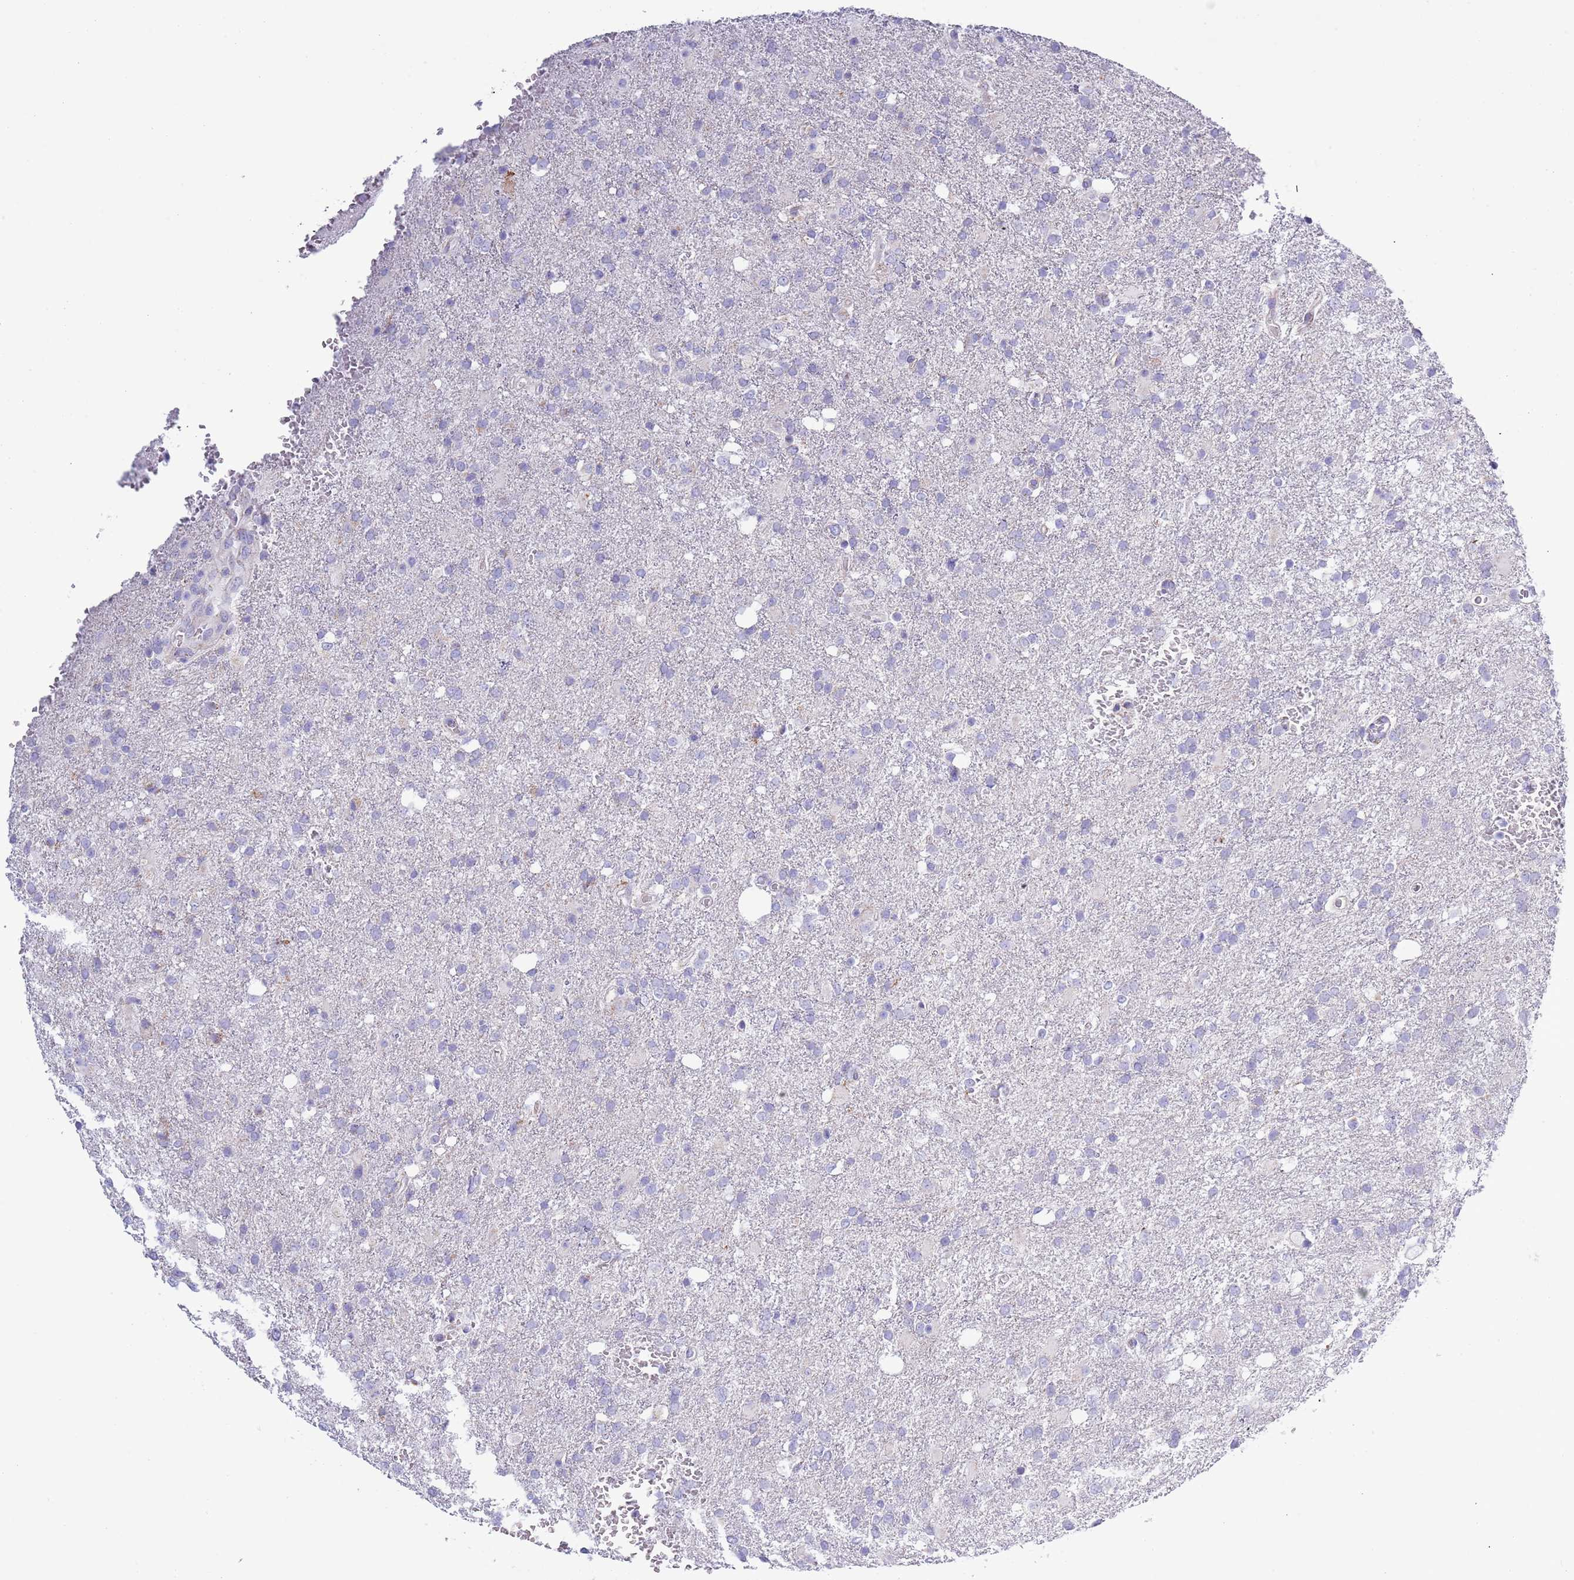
{"staining": {"intensity": "moderate", "quantity": "<25%", "location": "cytoplasmic/membranous"}, "tissue": "glioma", "cell_type": "Tumor cells", "image_type": "cancer", "snomed": [{"axis": "morphology", "description": "Glioma, malignant, High grade"}, {"axis": "topography", "description": "Brain"}], "caption": "Immunohistochemistry (DAB (3,3'-diaminobenzidine)) staining of high-grade glioma (malignant) shows moderate cytoplasmic/membranous protein expression in approximately <25% of tumor cells.", "gene": "MOCOS", "patient": {"sex": "female", "age": 74}}